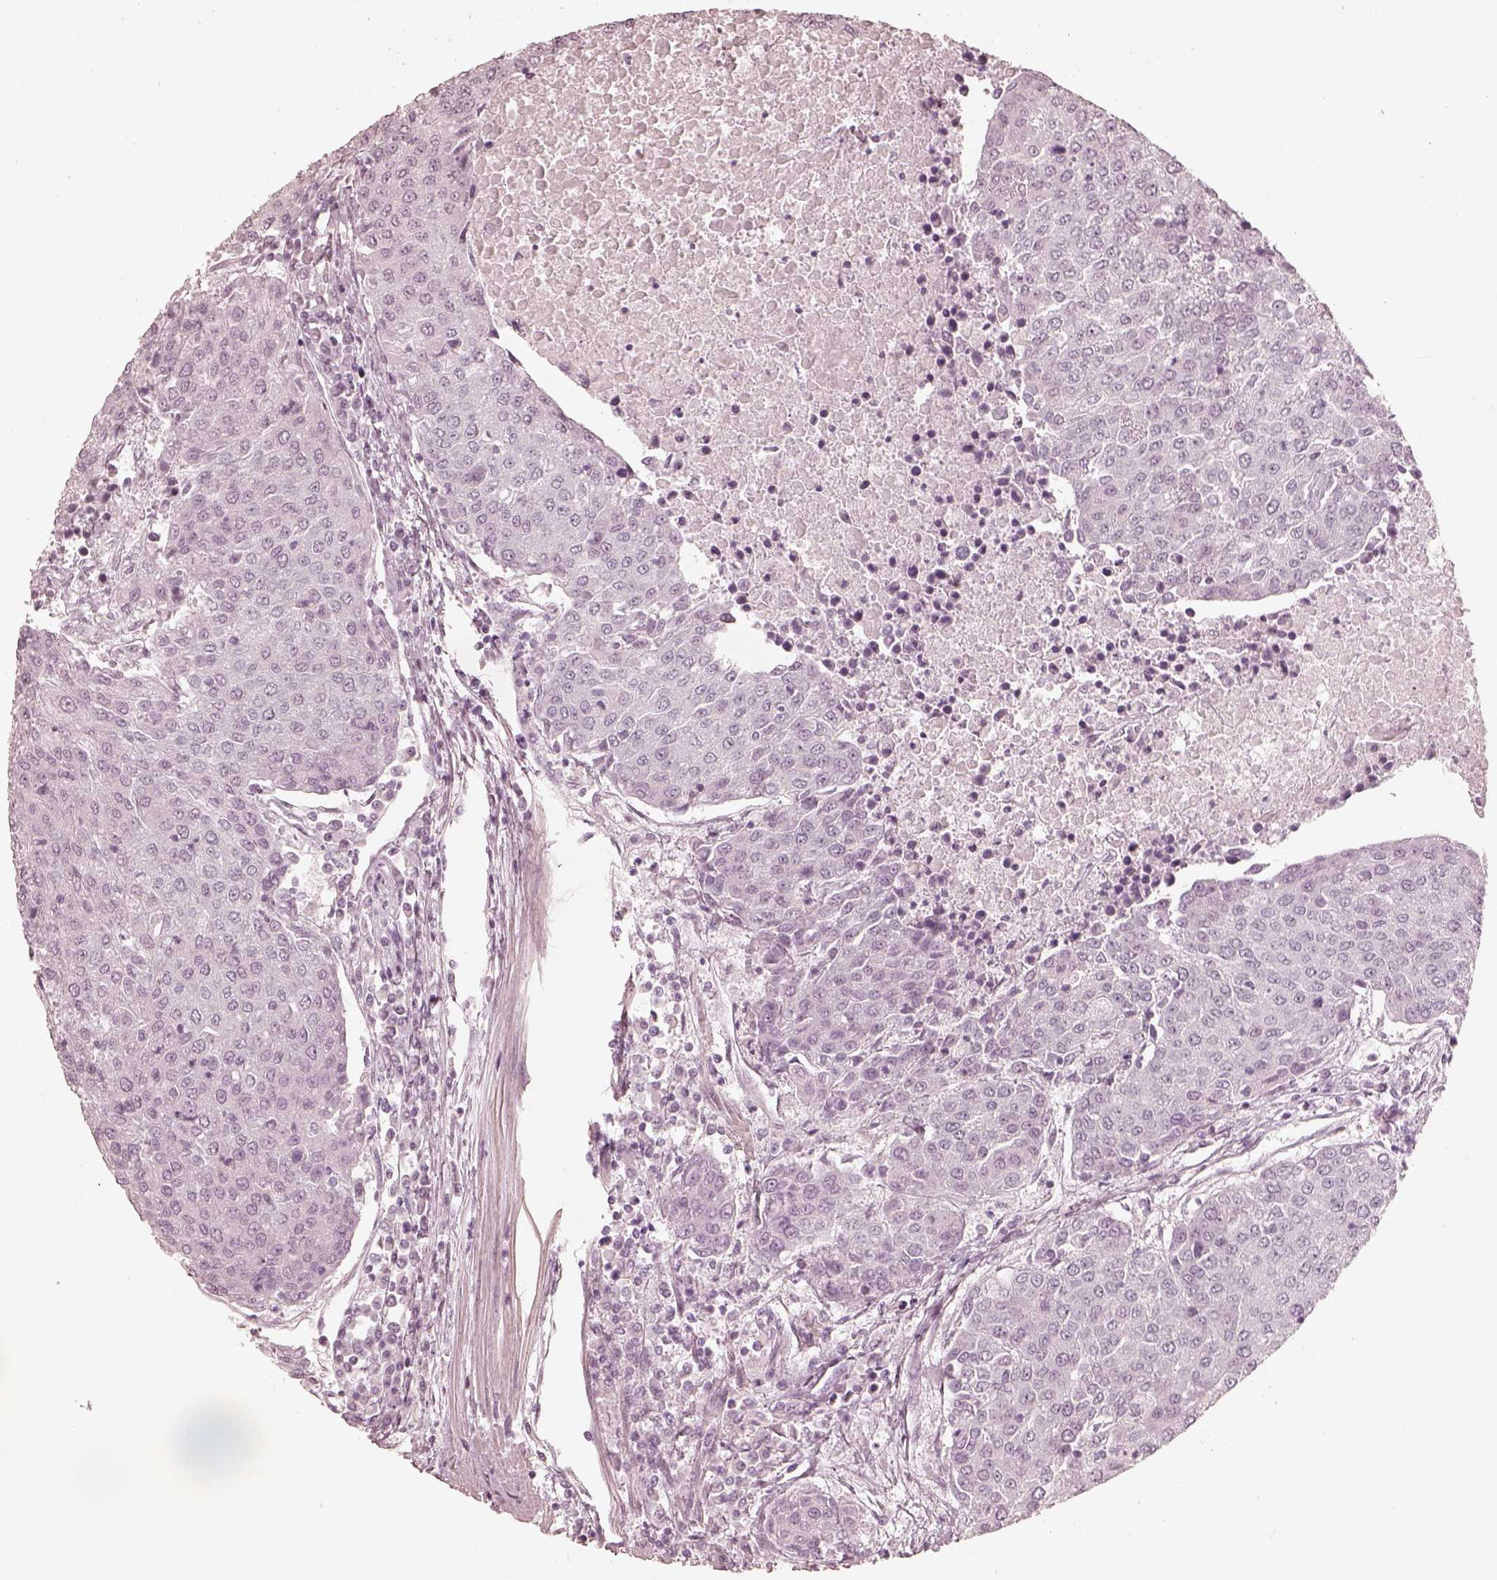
{"staining": {"intensity": "negative", "quantity": "none", "location": "none"}, "tissue": "urothelial cancer", "cell_type": "Tumor cells", "image_type": "cancer", "snomed": [{"axis": "morphology", "description": "Urothelial carcinoma, High grade"}, {"axis": "topography", "description": "Urinary bladder"}], "caption": "Image shows no protein positivity in tumor cells of high-grade urothelial carcinoma tissue.", "gene": "CALR3", "patient": {"sex": "female", "age": 85}}